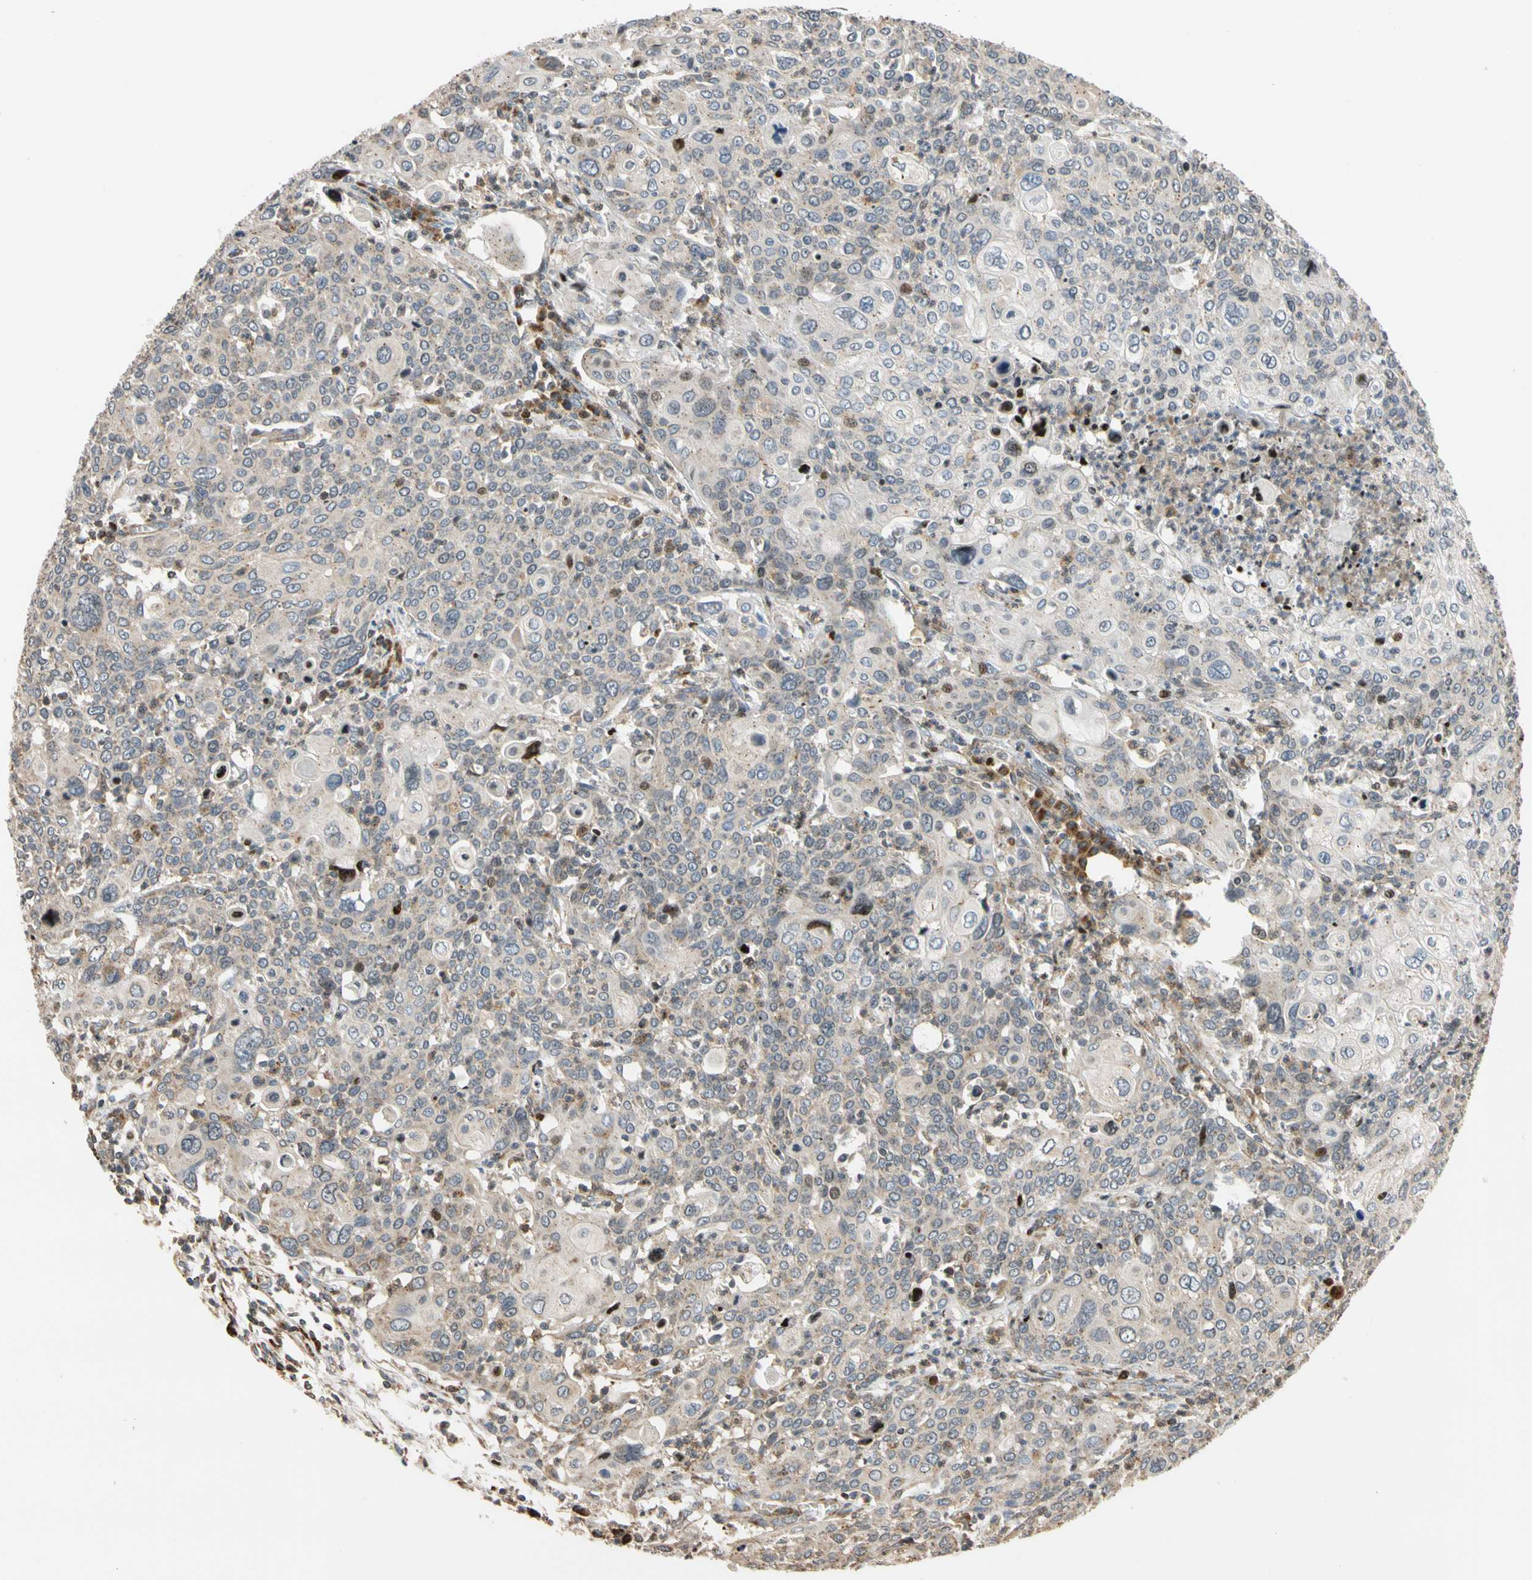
{"staining": {"intensity": "weak", "quantity": "25%-75%", "location": "cytoplasmic/membranous"}, "tissue": "cervical cancer", "cell_type": "Tumor cells", "image_type": "cancer", "snomed": [{"axis": "morphology", "description": "Squamous cell carcinoma, NOS"}, {"axis": "topography", "description": "Cervix"}], "caption": "Squamous cell carcinoma (cervical) stained with DAB (3,3'-diaminobenzidine) immunohistochemistry shows low levels of weak cytoplasmic/membranous positivity in approximately 25%-75% of tumor cells. Nuclei are stained in blue.", "gene": "IP6K2", "patient": {"sex": "female", "age": 40}}